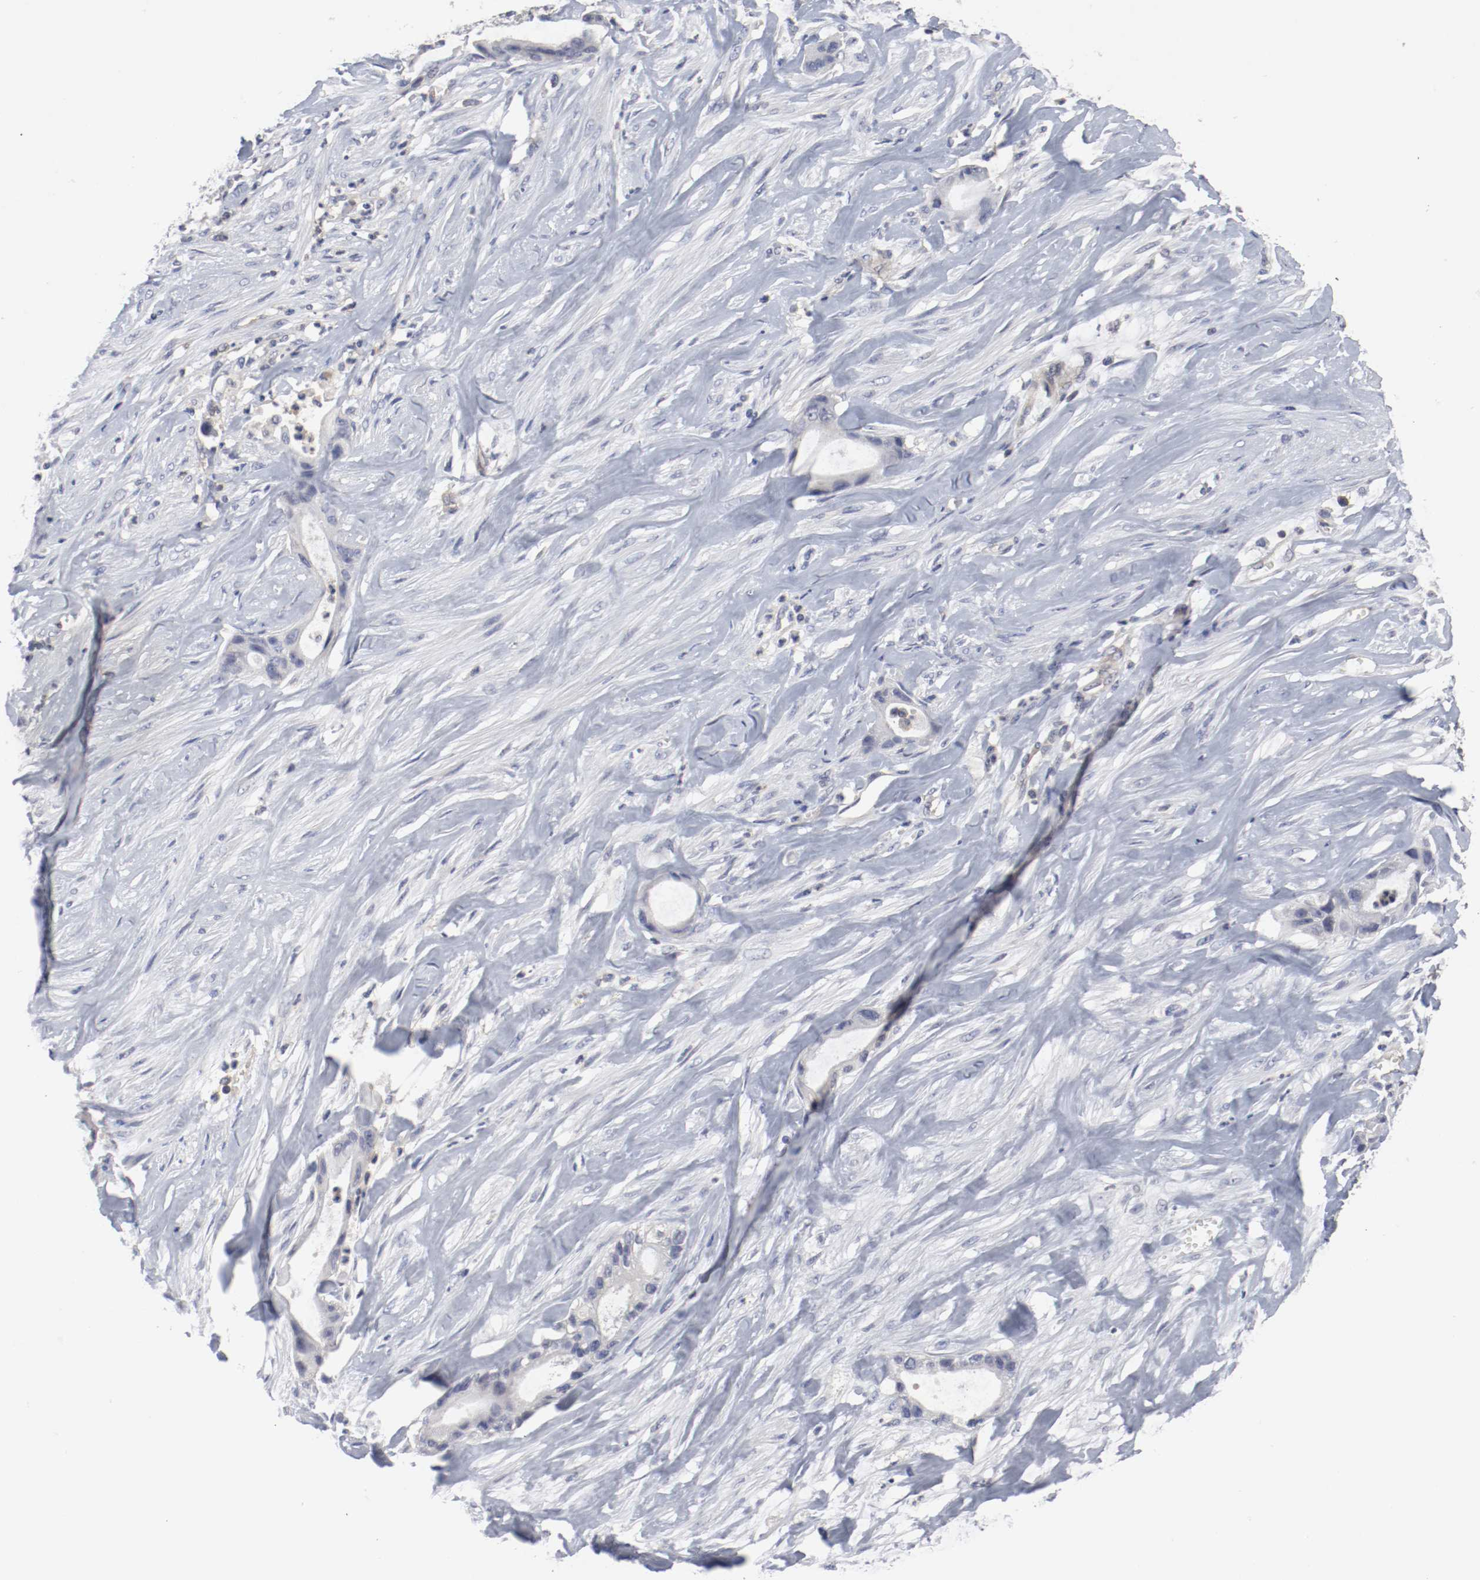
{"staining": {"intensity": "negative", "quantity": "none", "location": "none"}, "tissue": "liver cancer", "cell_type": "Tumor cells", "image_type": "cancer", "snomed": [{"axis": "morphology", "description": "Cholangiocarcinoma"}, {"axis": "topography", "description": "Liver"}], "caption": "Human liver cancer stained for a protein using IHC shows no positivity in tumor cells.", "gene": "CBL", "patient": {"sex": "female", "age": 55}}